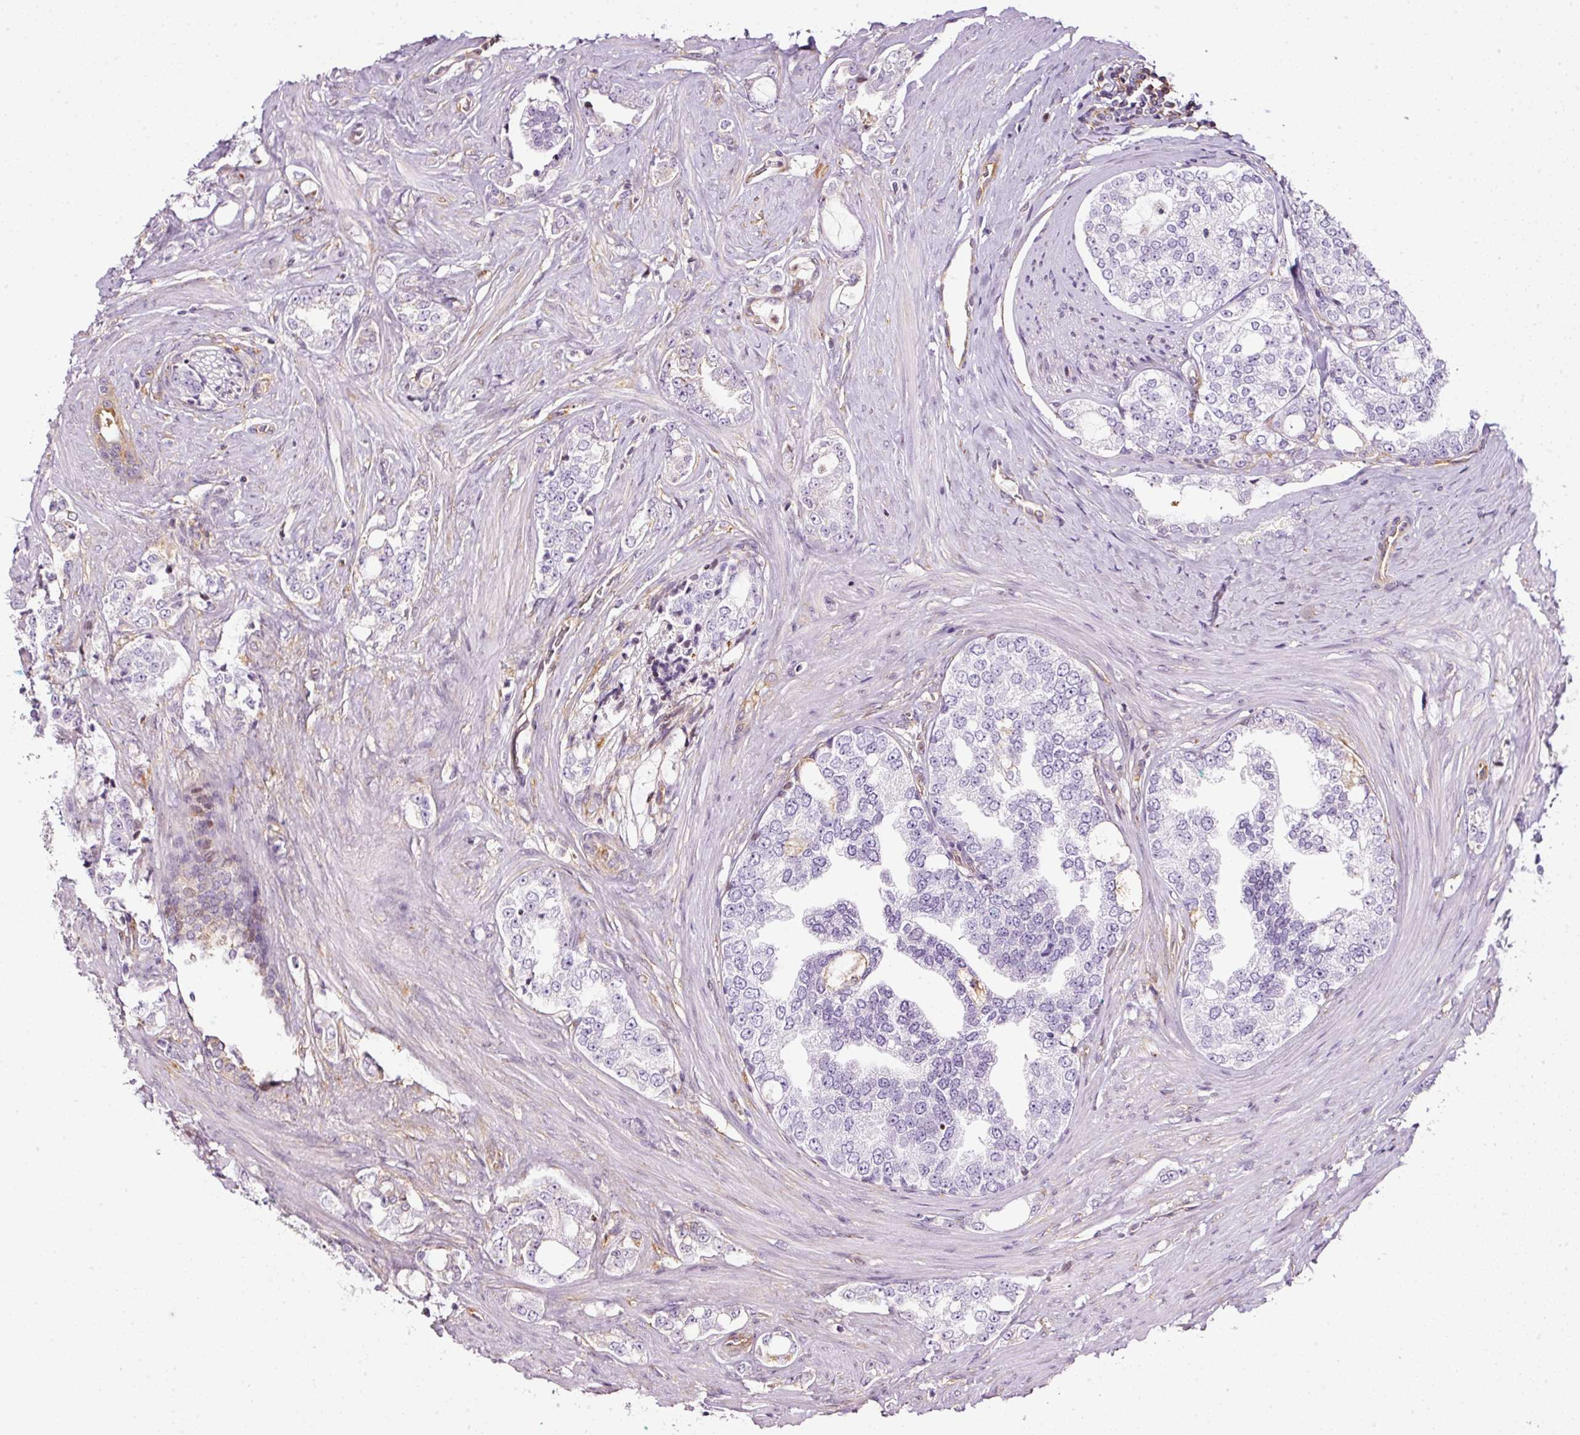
{"staining": {"intensity": "negative", "quantity": "none", "location": "none"}, "tissue": "prostate cancer", "cell_type": "Tumor cells", "image_type": "cancer", "snomed": [{"axis": "morphology", "description": "Adenocarcinoma, High grade"}, {"axis": "topography", "description": "Prostate"}], "caption": "Tumor cells show no significant protein positivity in prostate adenocarcinoma (high-grade).", "gene": "SCNM1", "patient": {"sex": "male", "age": 64}}